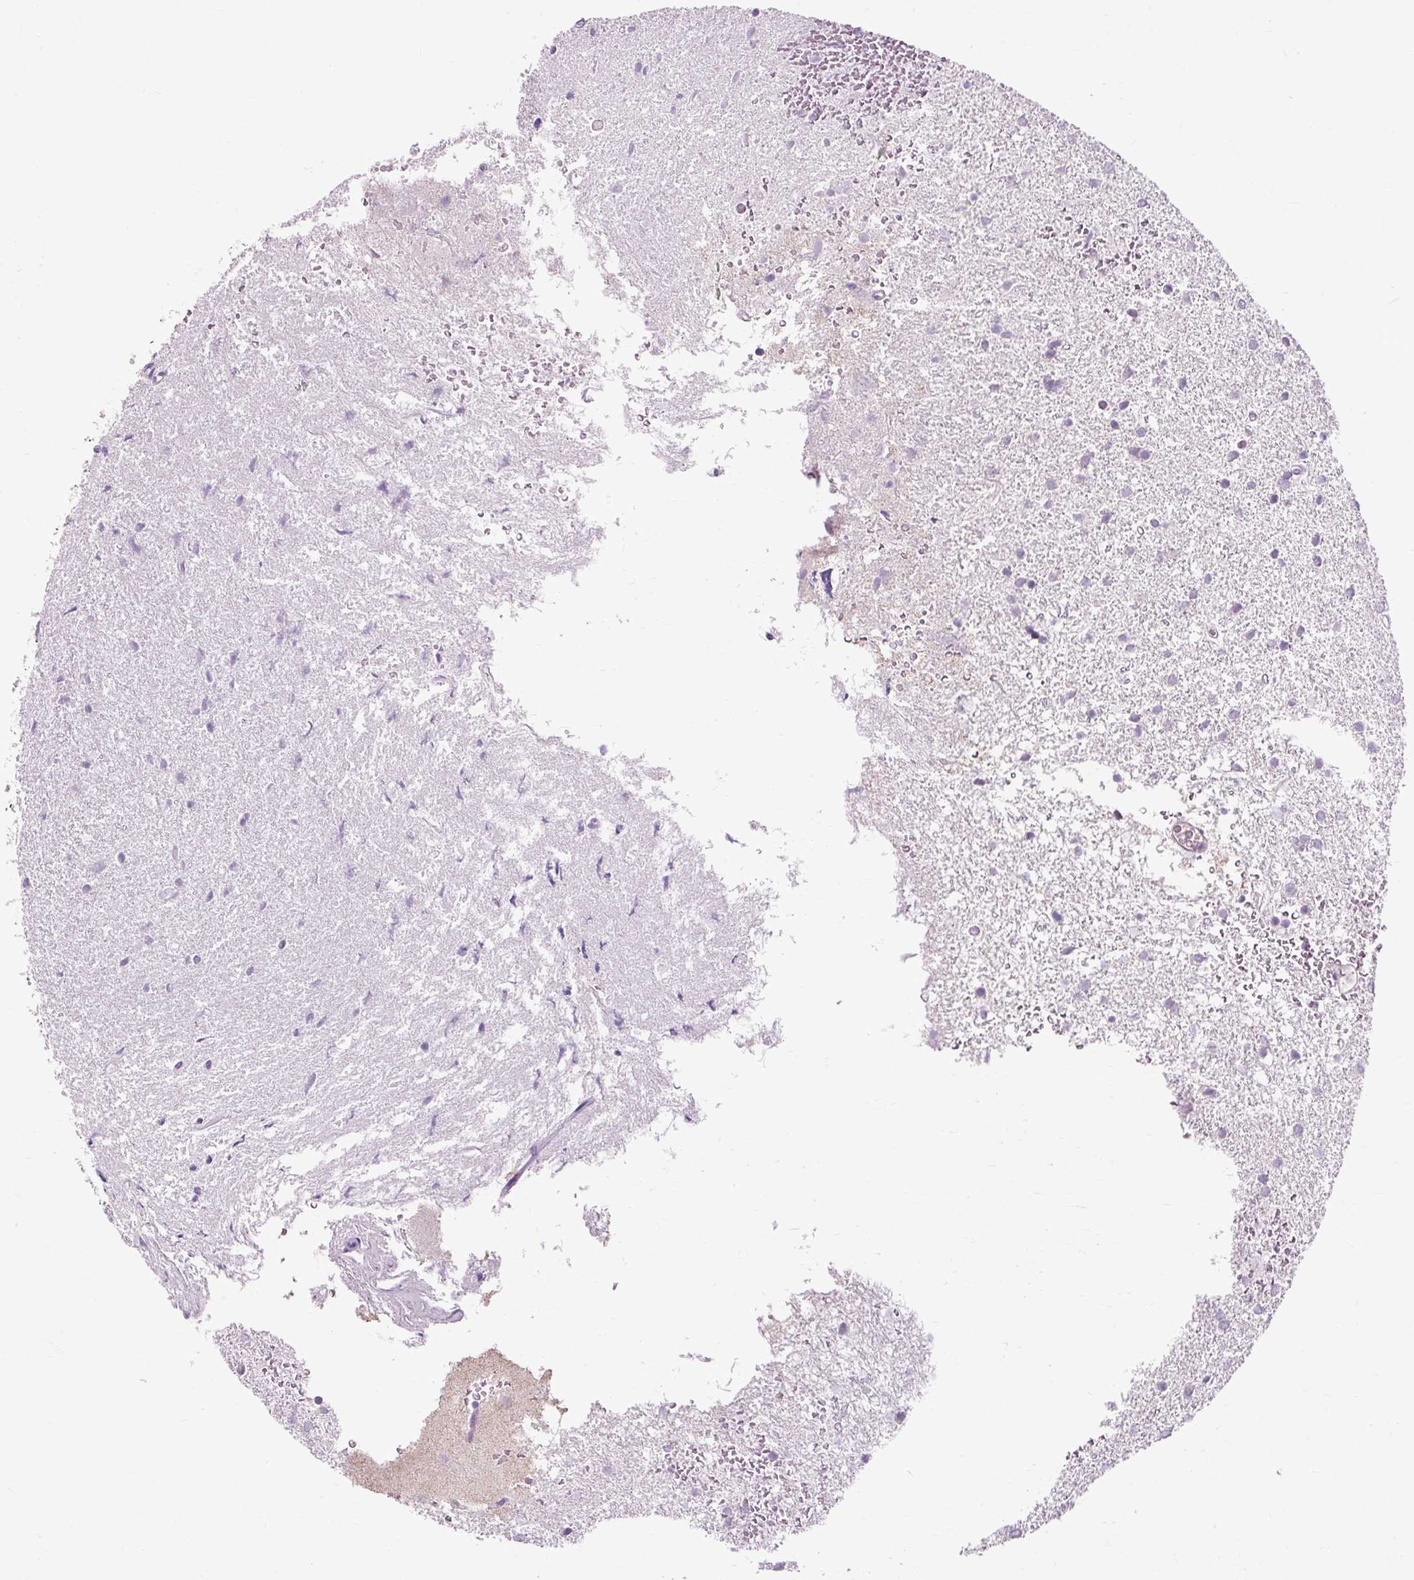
{"staining": {"intensity": "negative", "quantity": "none", "location": "none"}, "tissue": "glioma", "cell_type": "Tumor cells", "image_type": "cancer", "snomed": [{"axis": "morphology", "description": "Glioma, malignant, High grade"}, {"axis": "topography", "description": "Brain"}], "caption": "The histopathology image demonstrates no significant expression in tumor cells of malignant glioma (high-grade). The staining is performed using DAB (3,3'-diaminobenzidine) brown chromogen with nuclei counter-stained in using hematoxylin.", "gene": "ARRDC2", "patient": {"sex": "female", "age": 50}}